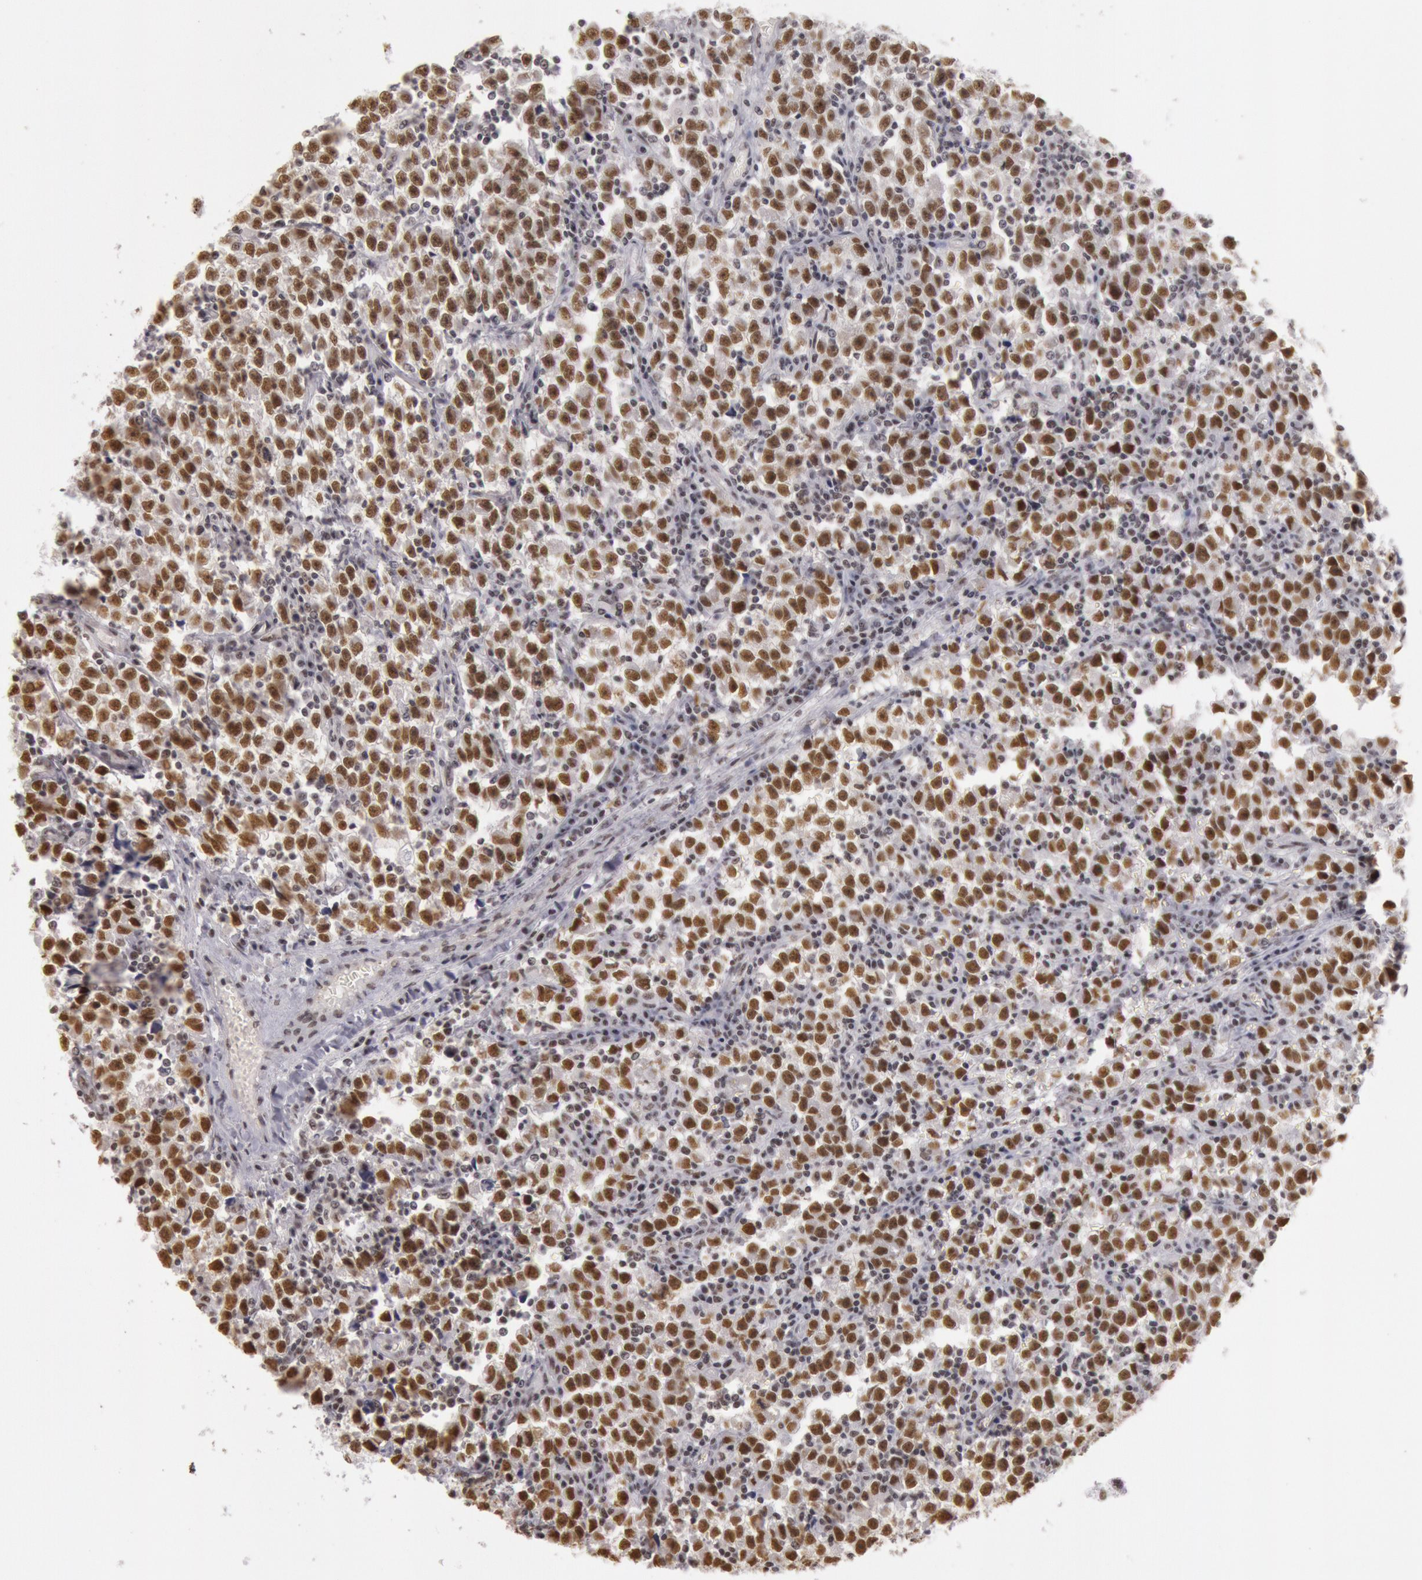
{"staining": {"intensity": "strong", "quantity": ">75%", "location": "nuclear"}, "tissue": "testis cancer", "cell_type": "Tumor cells", "image_type": "cancer", "snomed": [{"axis": "morphology", "description": "Seminoma, NOS"}, {"axis": "topography", "description": "Testis"}], "caption": "Tumor cells demonstrate high levels of strong nuclear expression in approximately >75% of cells in seminoma (testis).", "gene": "ESS2", "patient": {"sex": "male", "age": 35}}